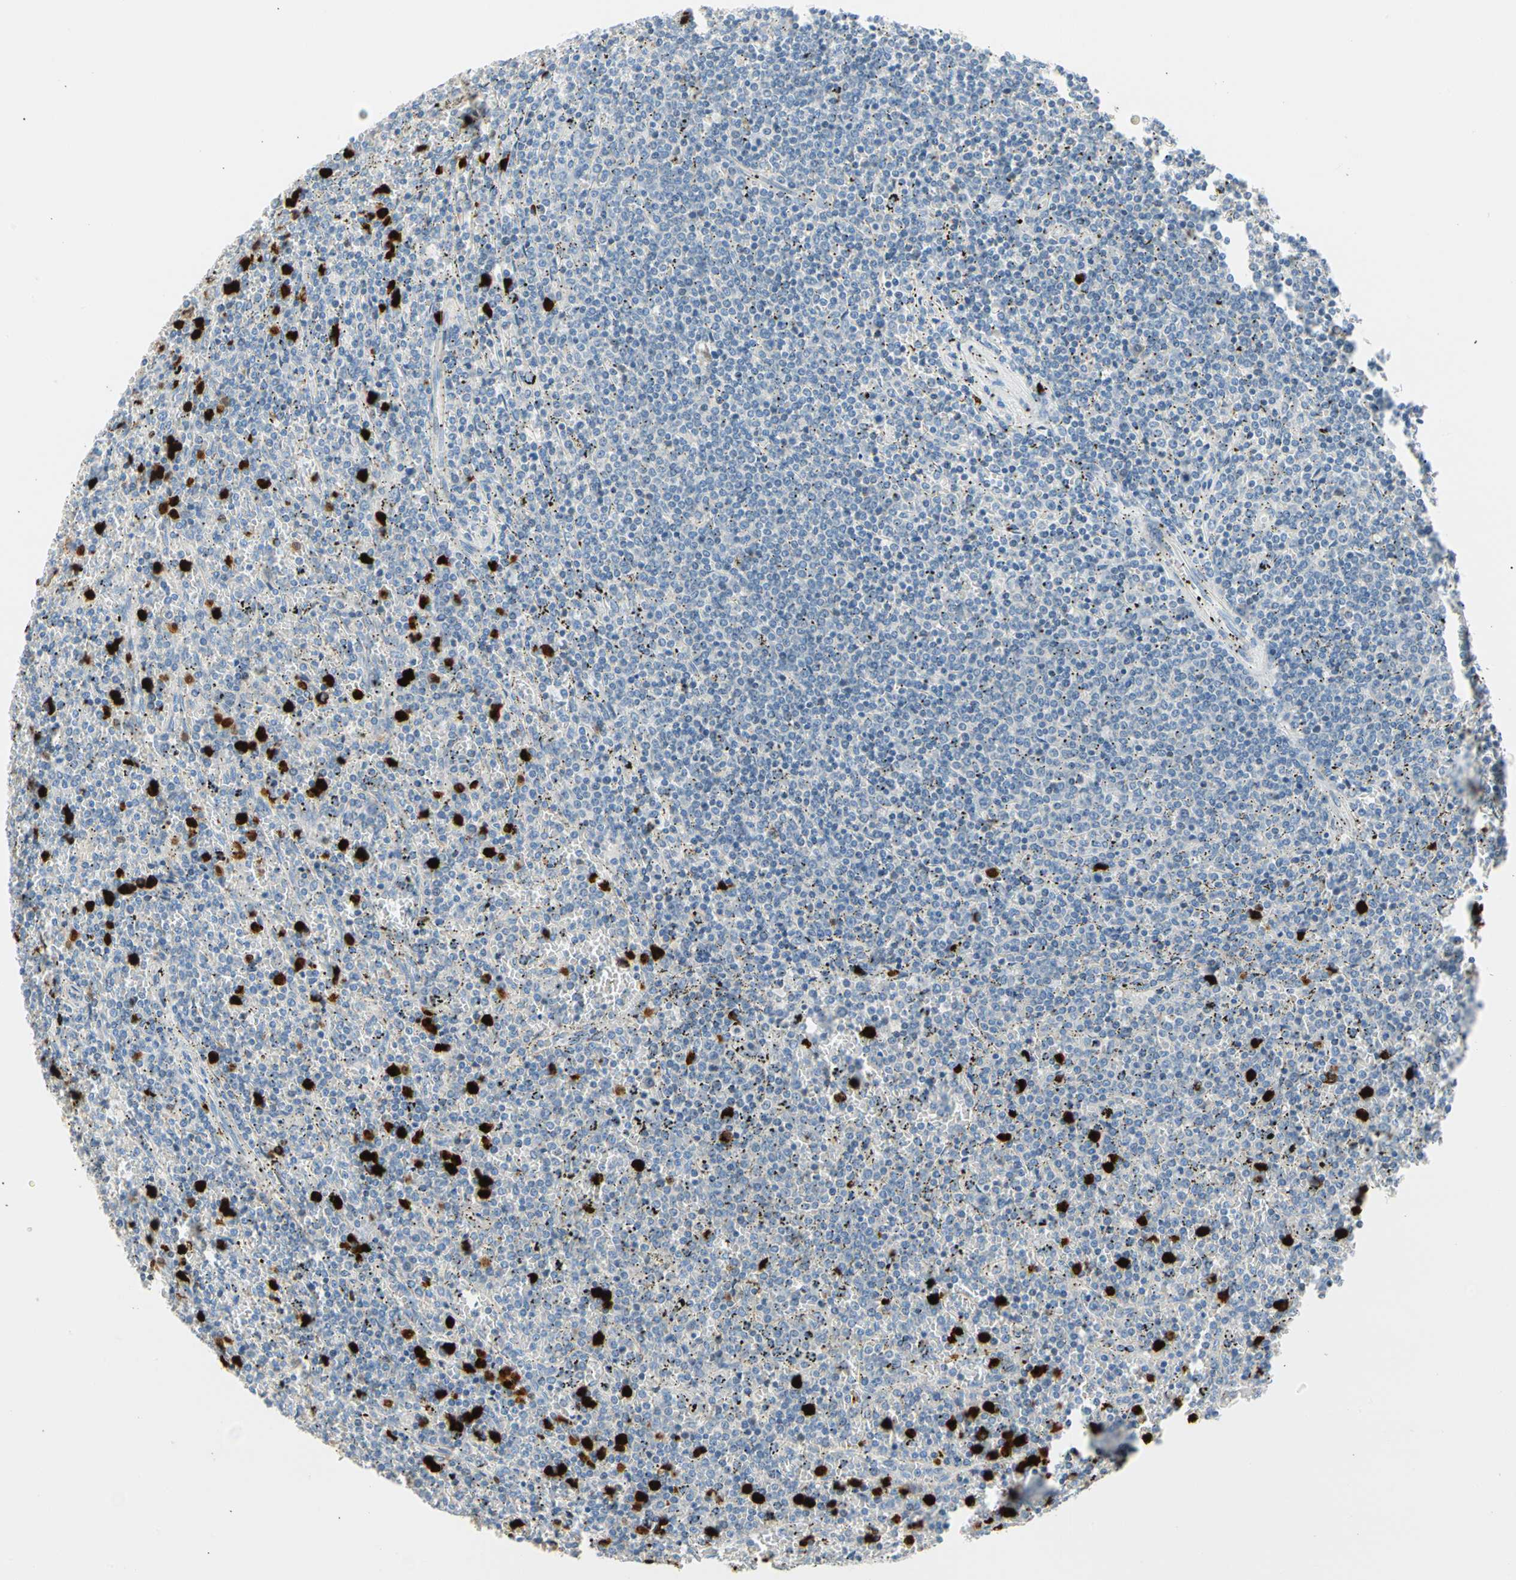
{"staining": {"intensity": "negative", "quantity": "none", "location": "none"}, "tissue": "lymphoma", "cell_type": "Tumor cells", "image_type": "cancer", "snomed": [{"axis": "morphology", "description": "Malignant lymphoma, non-Hodgkin's type, Low grade"}, {"axis": "topography", "description": "Spleen"}], "caption": "Immunohistochemical staining of human lymphoma demonstrates no significant staining in tumor cells. (Brightfield microscopy of DAB immunohistochemistry (IHC) at high magnification).", "gene": "TRAF5", "patient": {"sex": "female", "age": 77}}